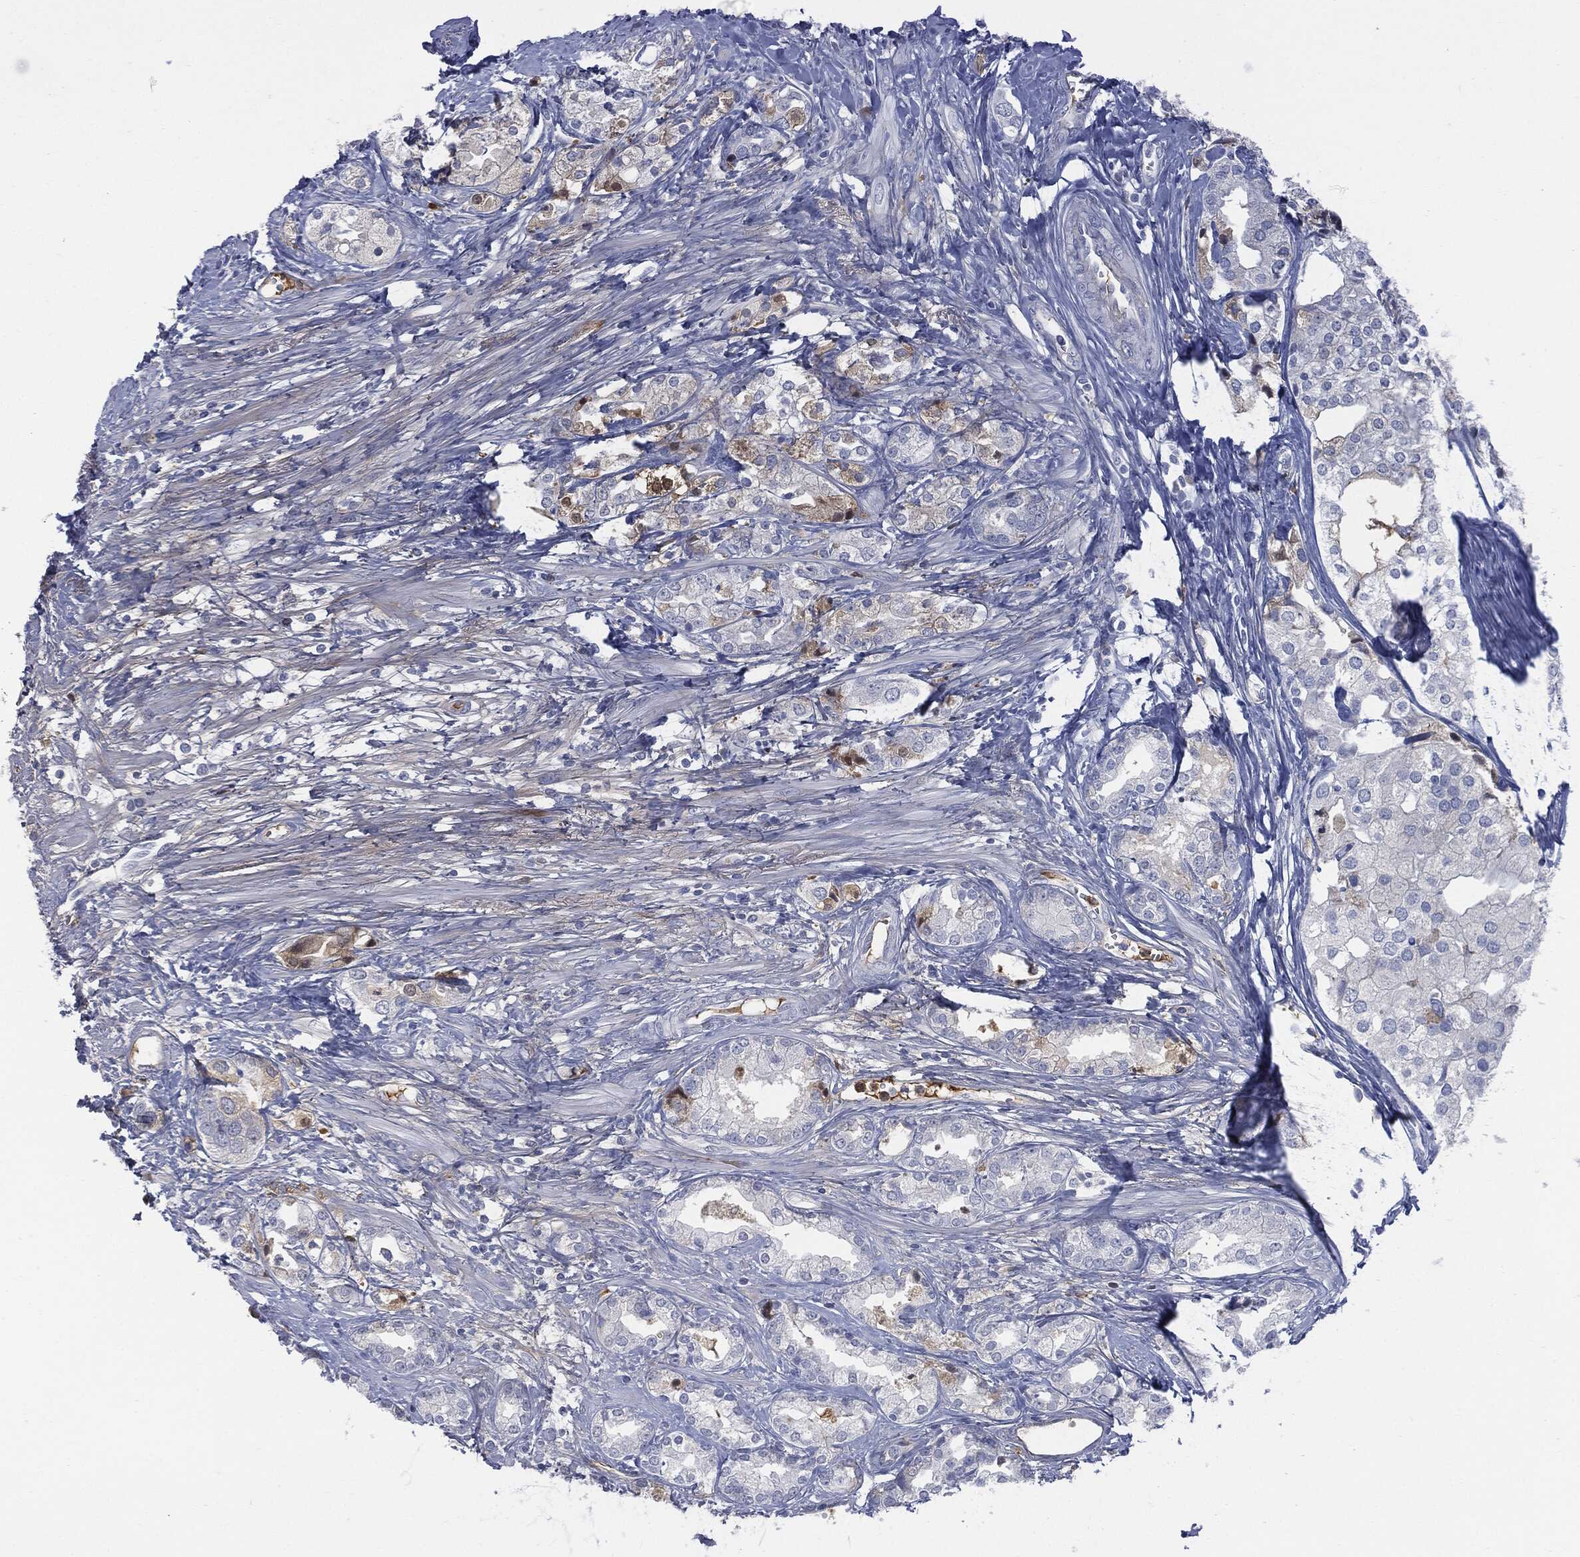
{"staining": {"intensity": "negative", "quantity": "none", "location": "none"}, "tissue": "prostate cancer", "cell_type": "Tumor cells", "image_type": "cancer", "snomed": [{"axis": "morphology", "description": "Adenocarcinoma, NOS"}, {"axis": "topography", "description": "Prostate and seminal vesicle, NOS"}, {"axis": "topography", "description": "Prostate"}], "caption": "This photomicrograph is of adenocarcinoma (prostate) stained with immunohistochemistry (IHC) to label a protein in brown with the nuclei are counter-stained blue. There is no expression in tumor cells.", "gene": "BTK", "patient": {"sex": "male", "age": 62}}